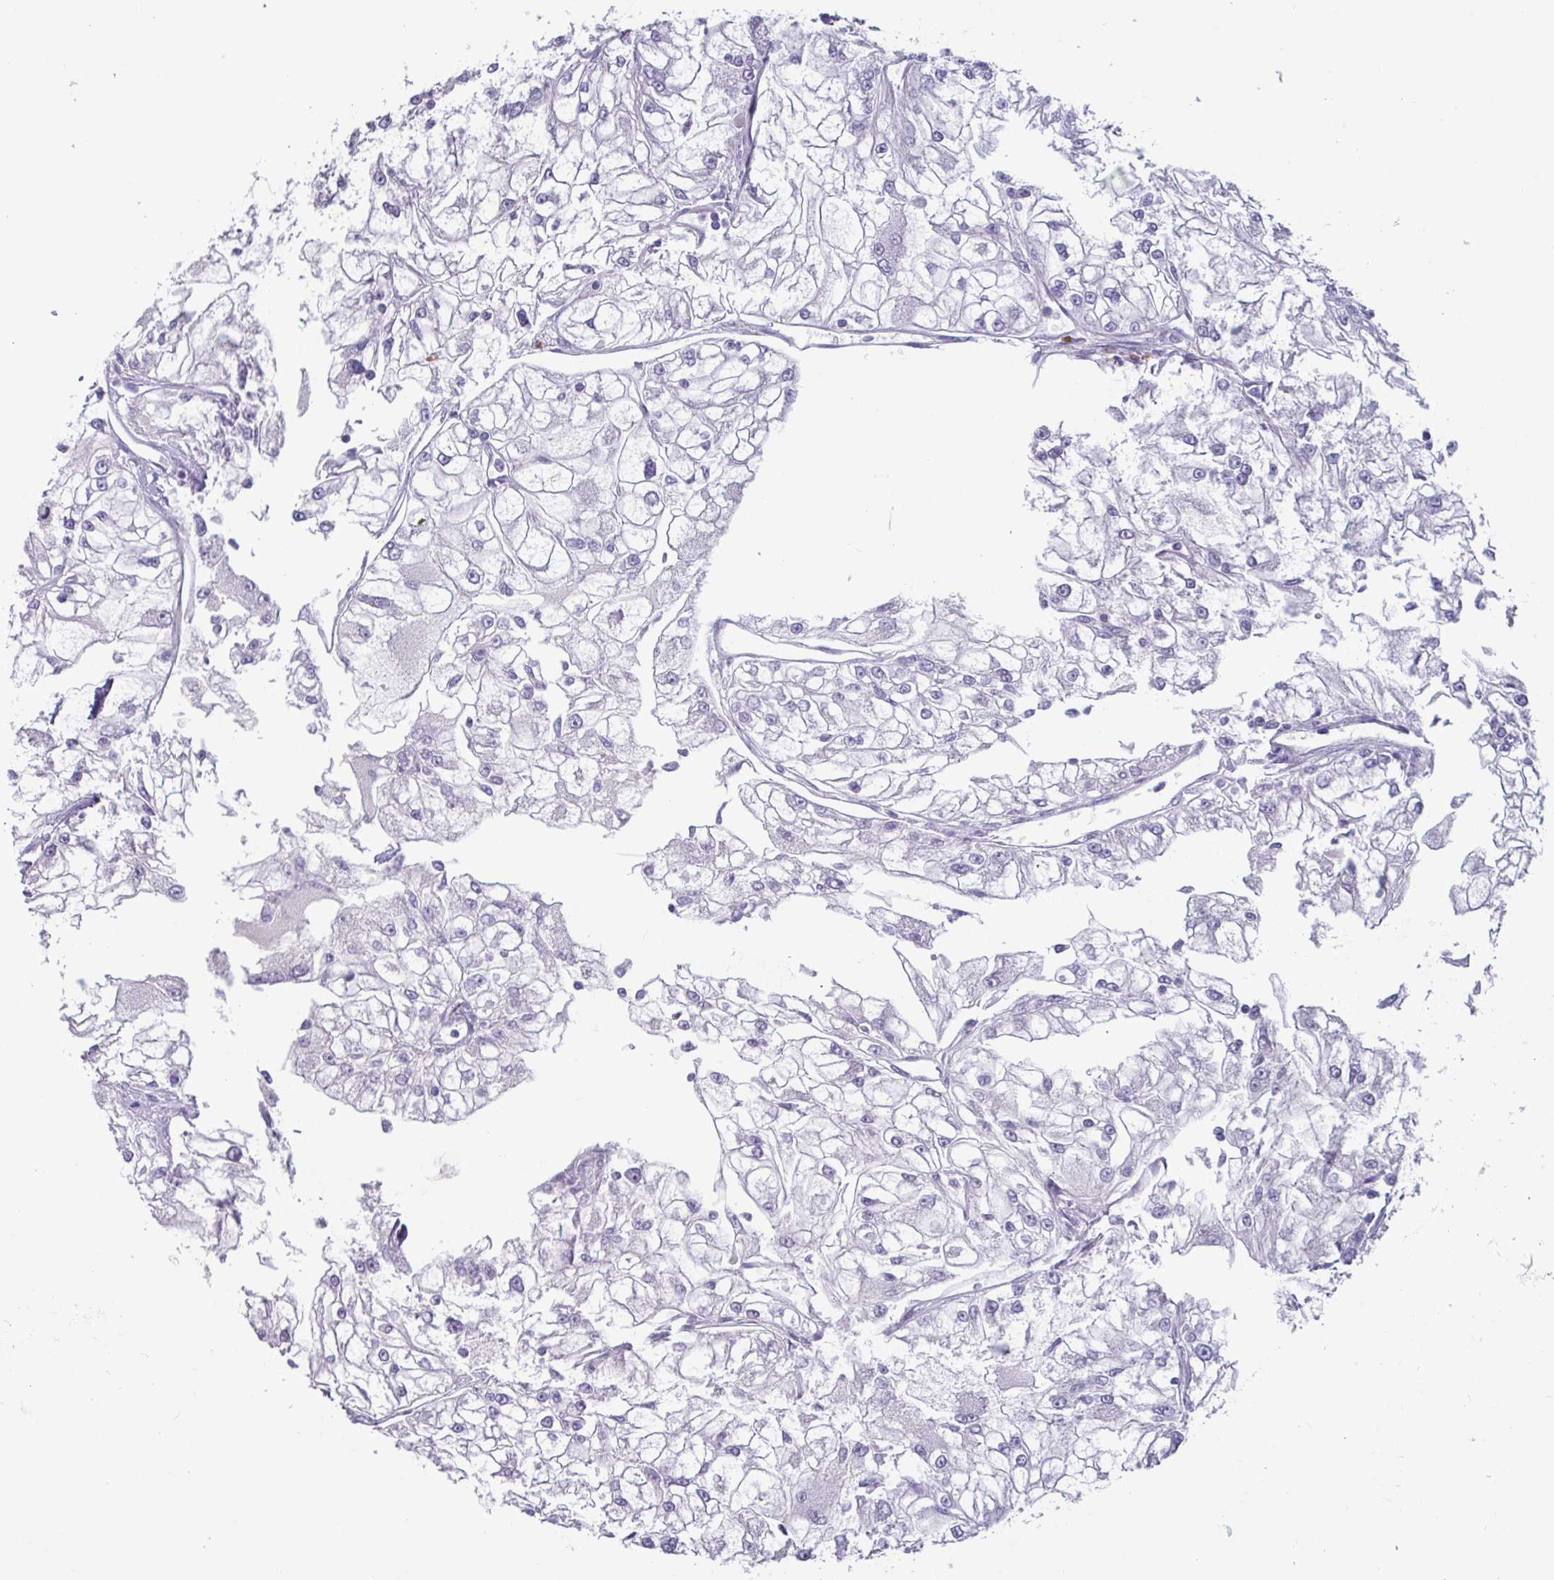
{"staining": {"intensity": "negative", "quantity": "none", "location": "none"}, "tissue": "renal cancer", "cell_type": "Tumor cells", "image_type": "cancer", "snomed": [{"axis": "morphology", "description": "Adenocarcinoma, NOS"}, {"axis": "topography", "description": "Kidney"}], "caption": "Adenocarcinoma (renal) stained for a protein using IHC exhibits no positivity tumor cells.", "gene": "OR2T10", "patient": {"sex": "female", "age": 72}}